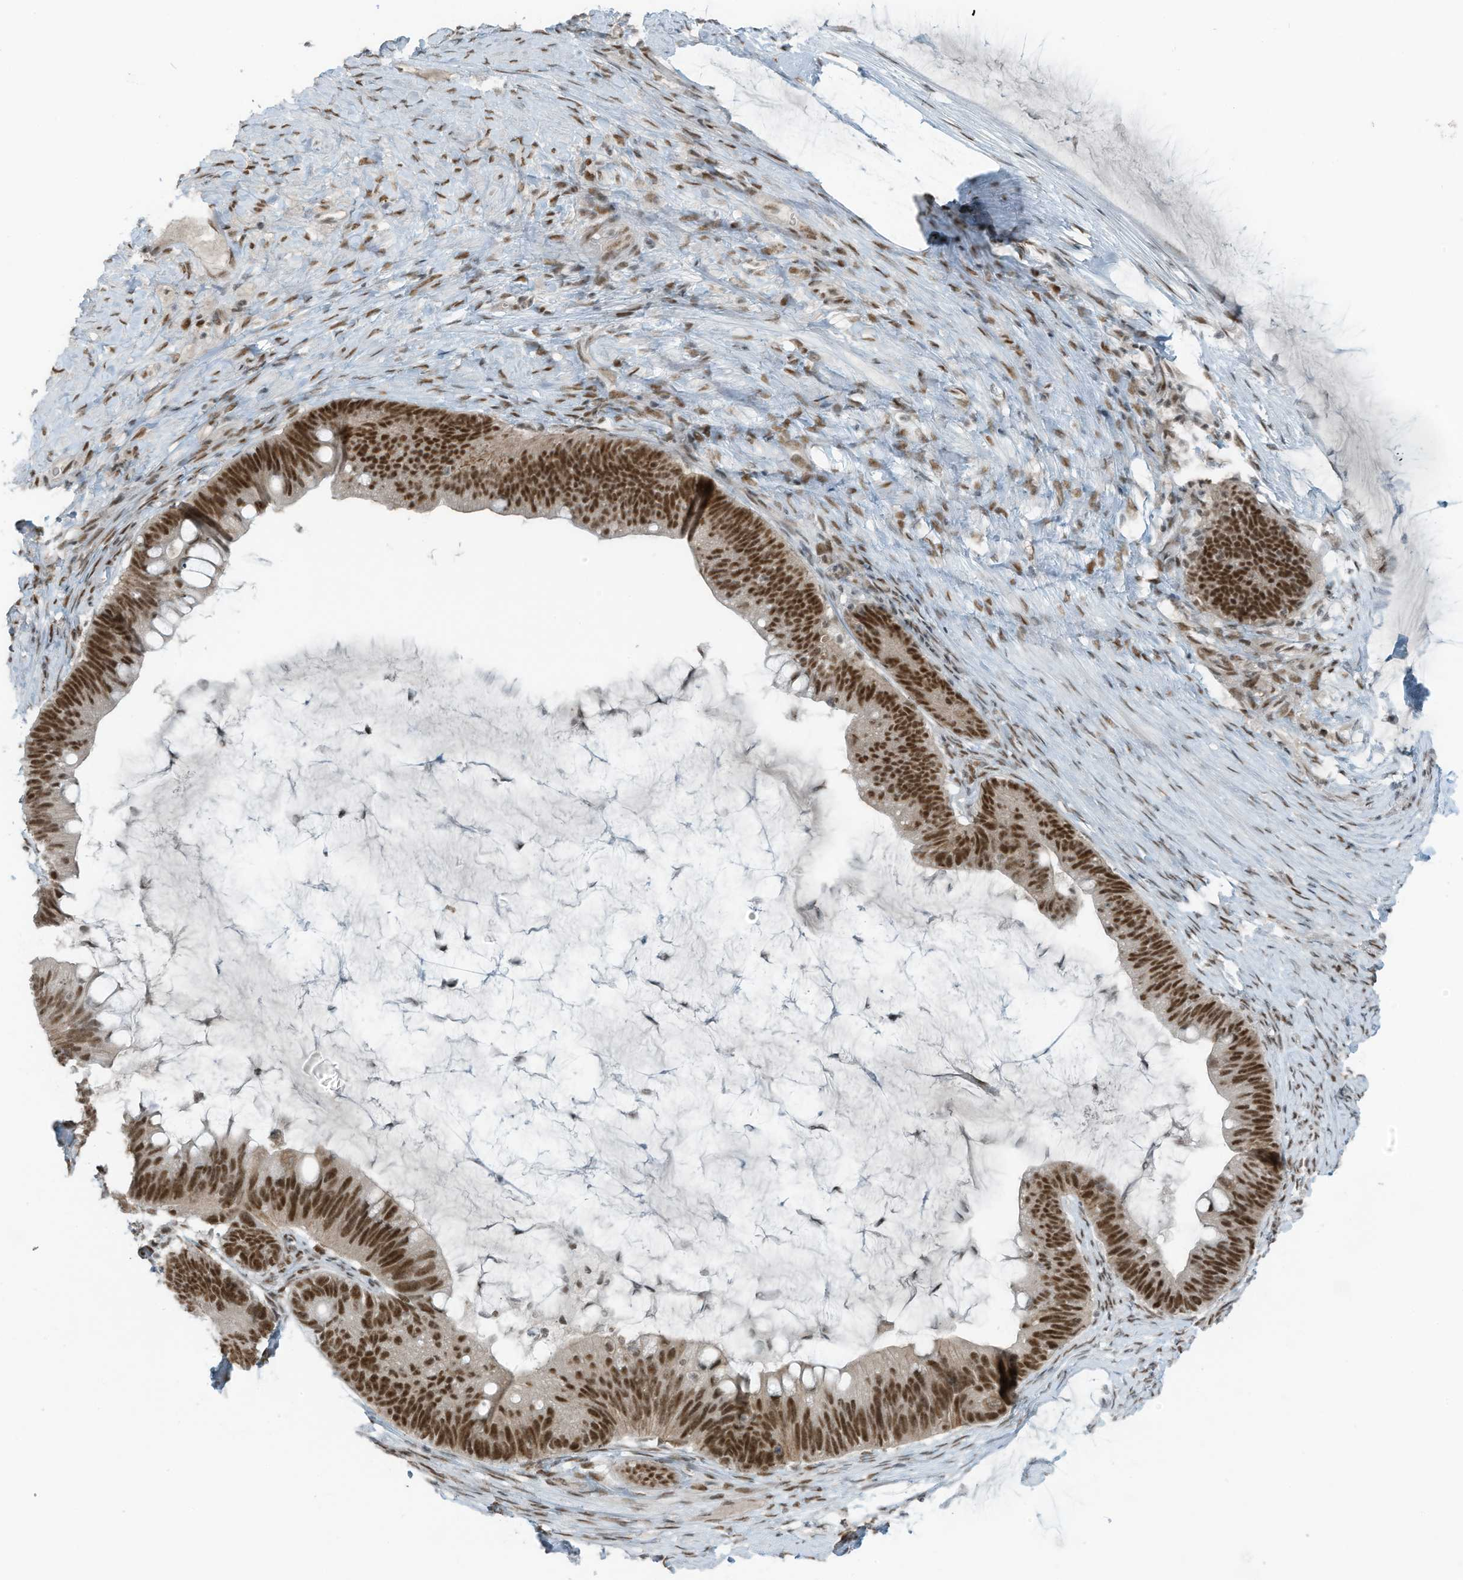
{"staining": {"intensity": "moderate", "quantity": ">75%", "location": "nuclear"}, "tissue": "ovarian cancer", "cell_type": "Tumor cells", "image_type": "cancer", "snomed": [{"axis": "morphology", "description": "Cystadenocarcinoma, mucinous, NOS"}, {"axis": "topography", "description": "Ovary"}], "caption": "Protein expression by immunohistochemistry reveals moderate nuclear staining in approximately >75% of tumor cells in ovarian cancer.", "gene": "WRNIP1", "patient": {"sex": "female", "age": 61}}